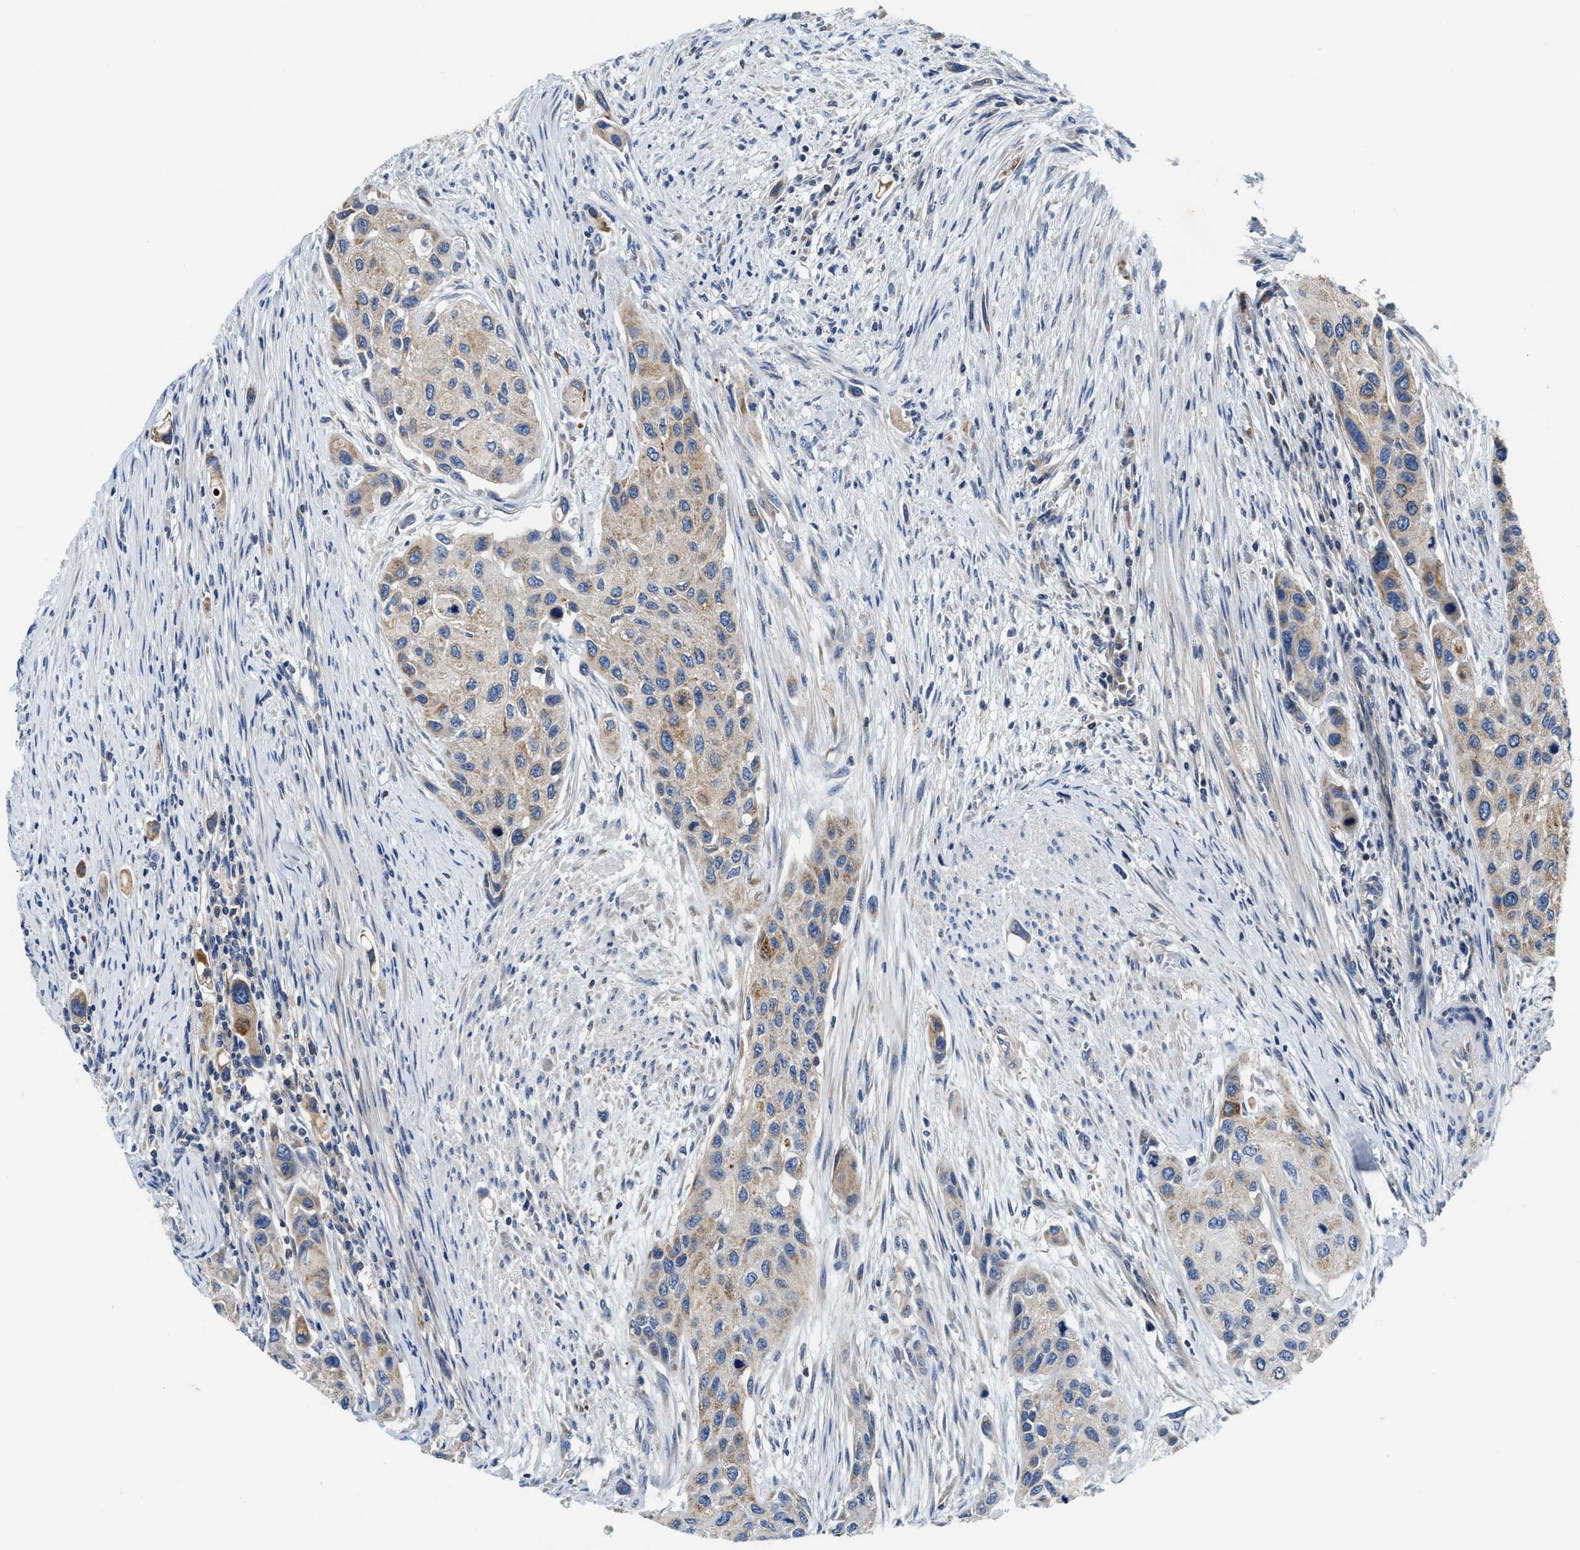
{"staining": {"intensity": "moderate", "quantity": "<25%", "location": "cytoplasmic/membranous"}, "tissue": "urothelial cancer", "cell_type": "Tumor cells", "image_type": "cancer", "snomed": [{"axis": "morphology", "description": "Urothelial carcinoma, High grade"}, {"axis": "topography", "description": "Urinary bladder"}], "caption": "Immunohistochemical staining of human urothelial cancer exhibits low levels of moderate cytoplasmic/membranous expression in about <25% of tumor cells.", "gene": "CCM2", "patient": {"sex": "female", "age": 56}}